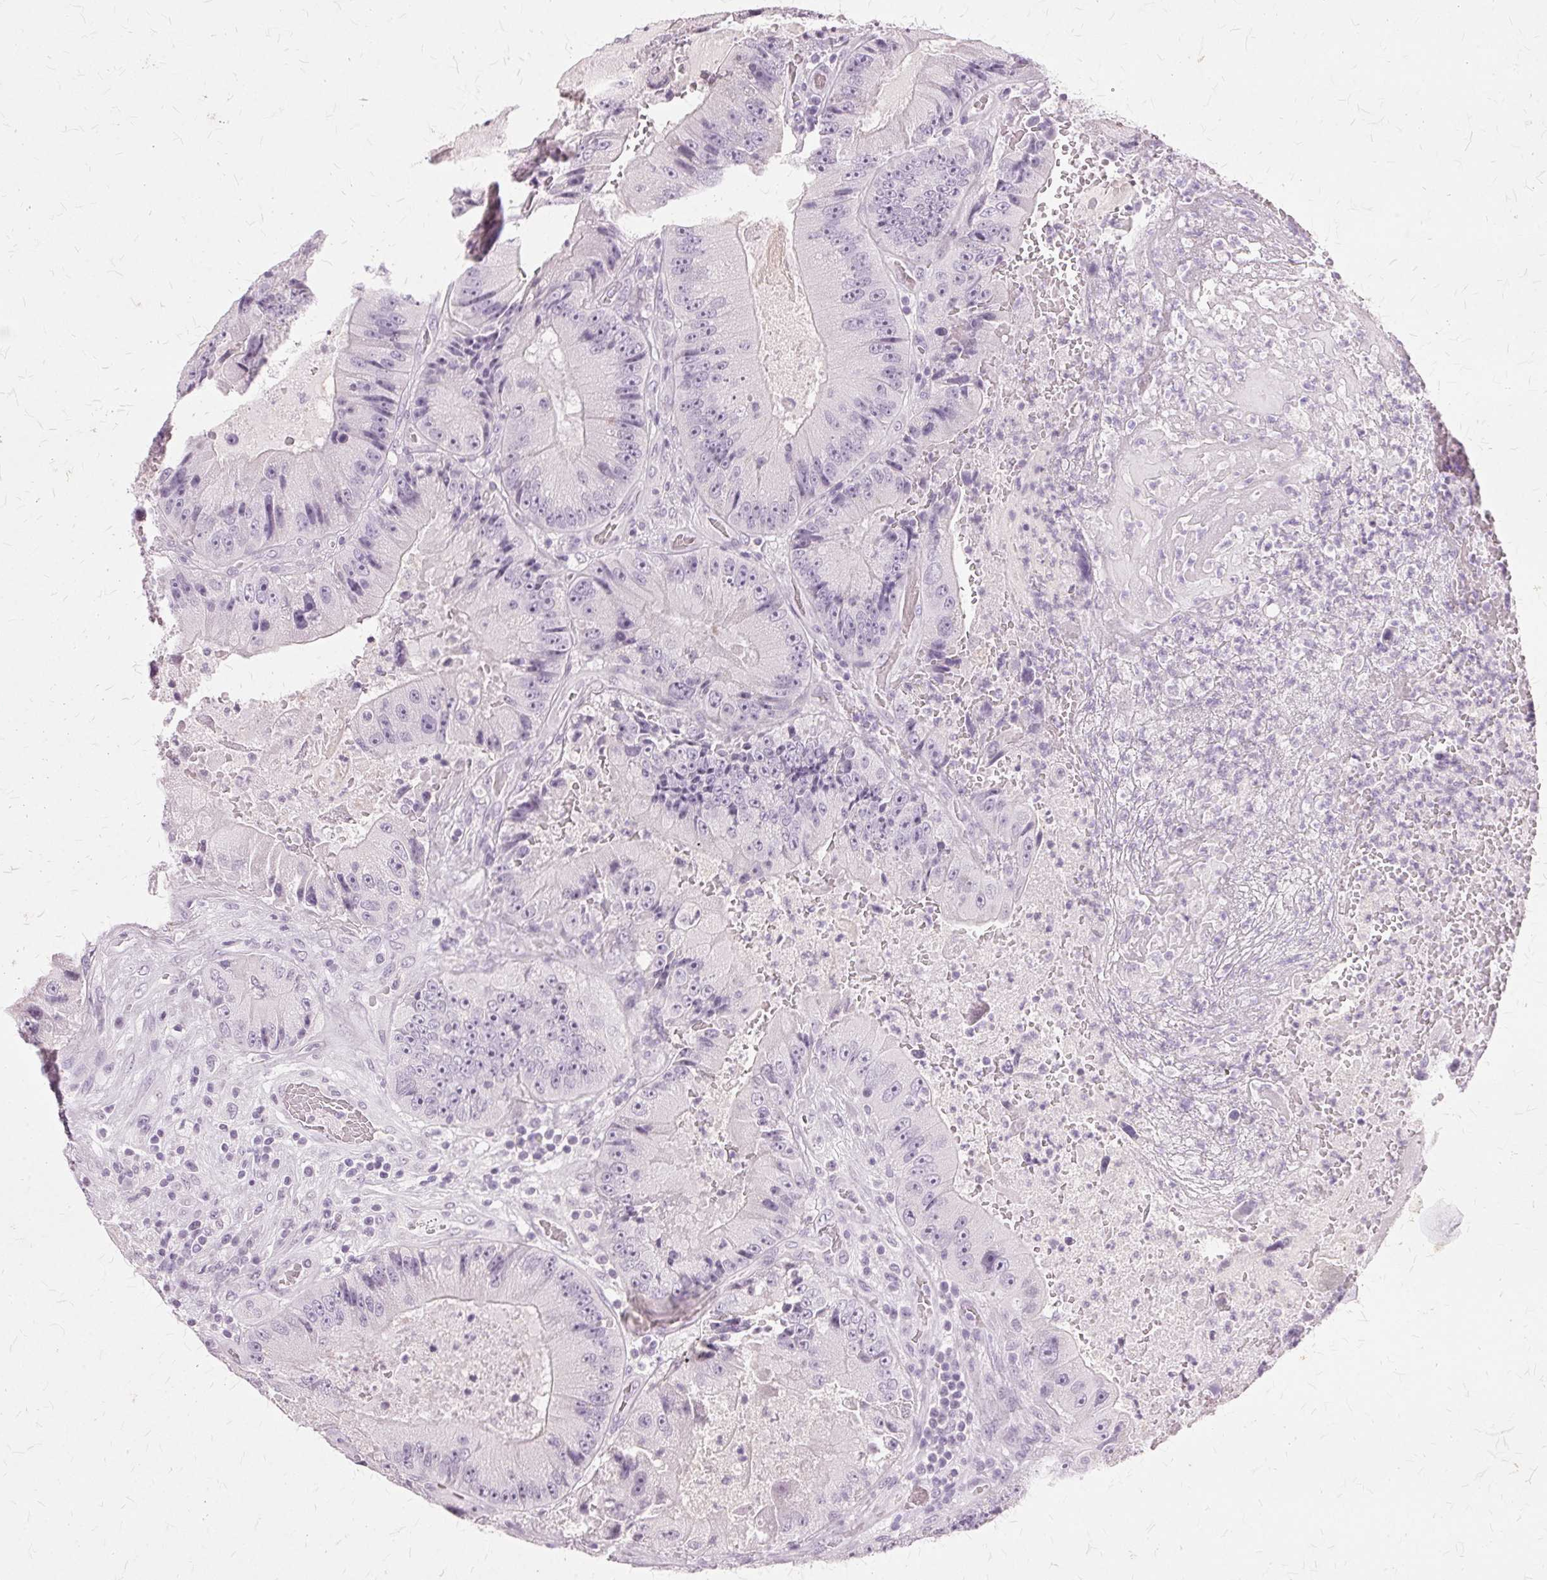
{"staining": {"intensity": "negative", "quantity": "none", "location": "none"}, "tissue": "colorectal cancer", "cell_type": "Tumor cells", "image_type": "cancer", "snomed": [{"axis": "morphology", "description": "Adenocarcinoma, NOS"}, {"axis": "topography", "description": "Colon"}], "caption": "Human colorectal adenocarcinoma stained for a protein using IHC demonstrates no staining in tumor cells.", "gene": "SLC45A3", "patient": {"sex": "female", "age": 86}}